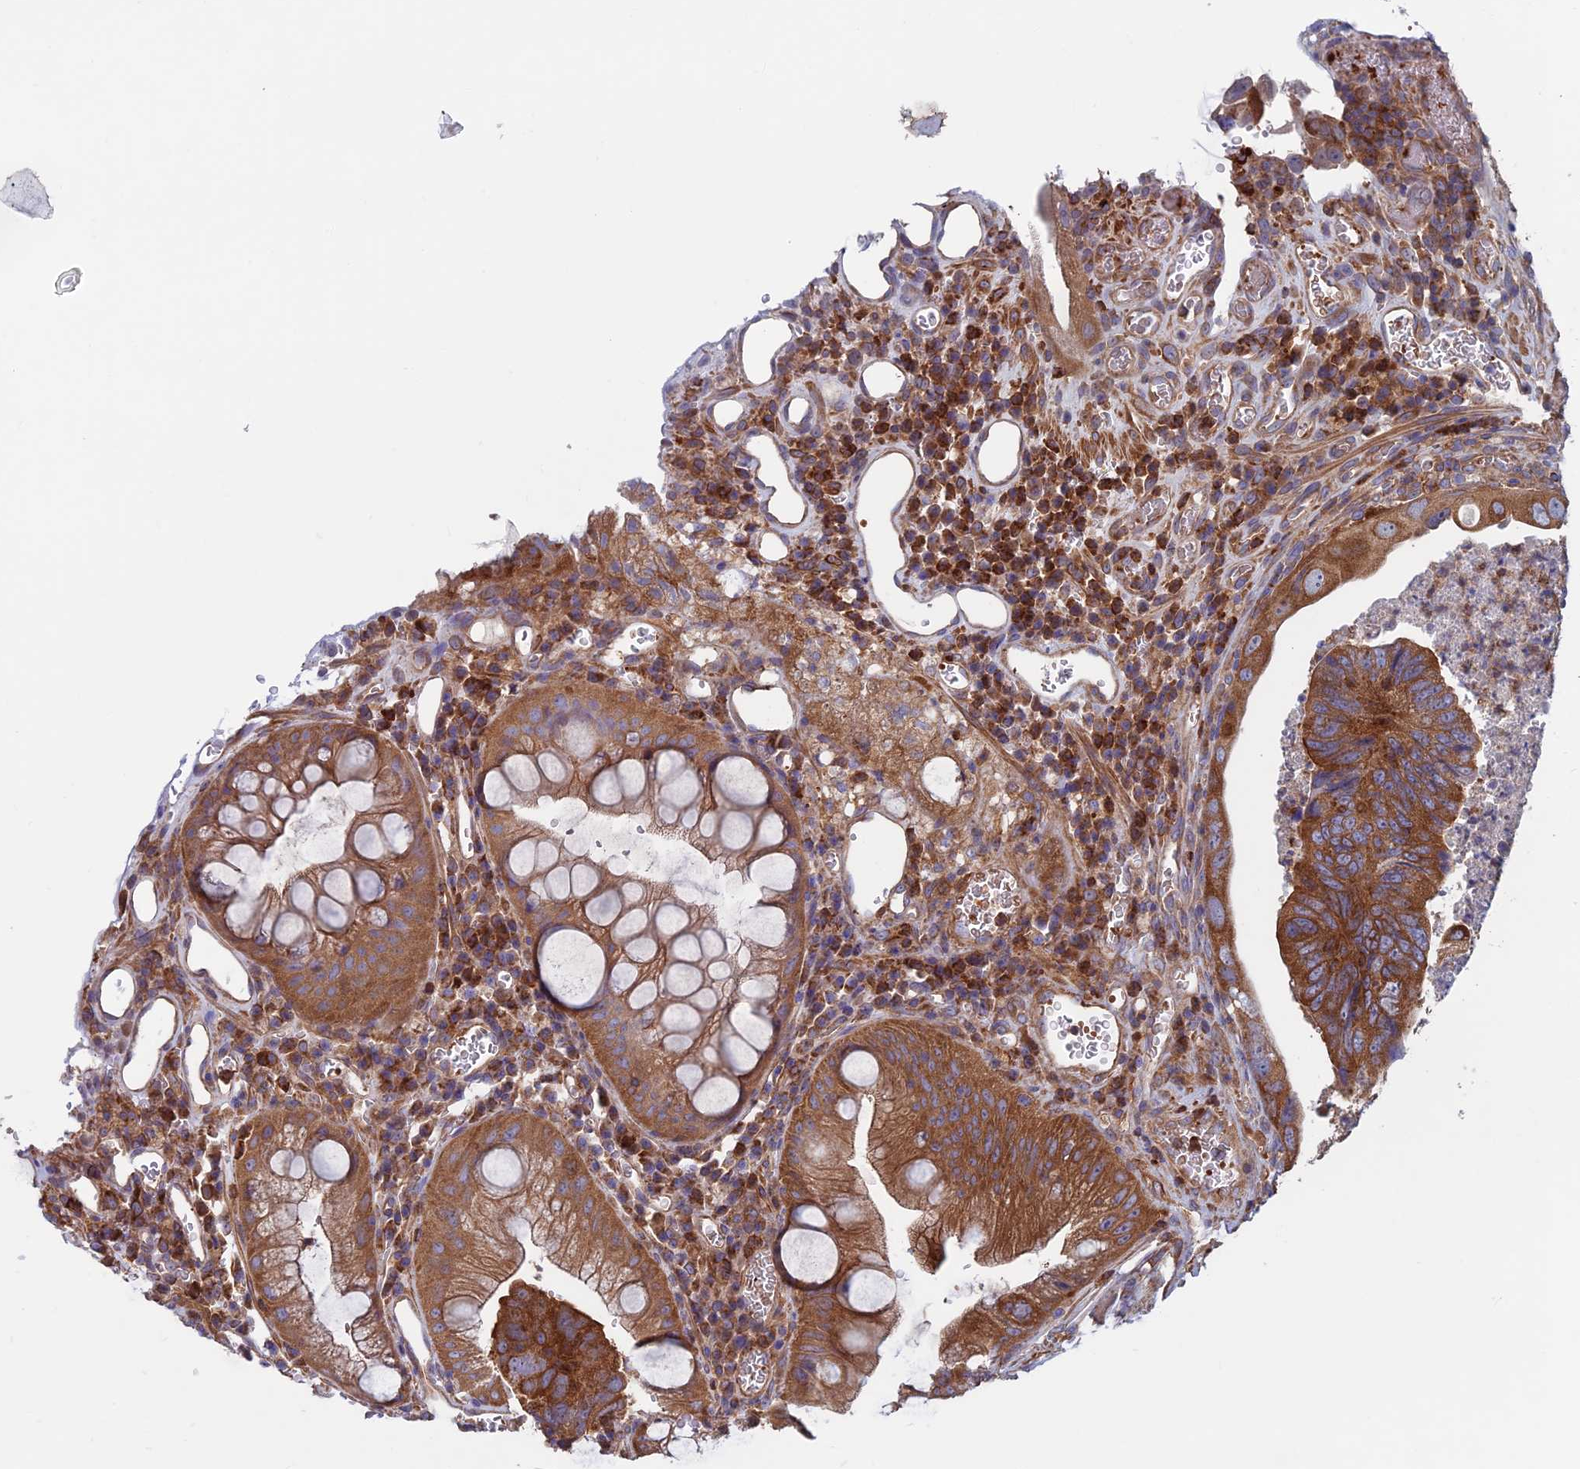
{"staining": {"intensity": "strong", "quantity": ">75%", "location": "cytoplasmic/membranous"}, "tissue": "colorectal cancer", "cell_type": "Tumor cells", "image_type": "cancer", "snomed": [{"axis": "morphology", "description": "Adenocarcinoma, NOS"}, {"axis": "topography", "description": "Rectum"}], "caption": "This image demonstrates immunohistochemistry staining of human colorectal adenocarcinoma, with high strong cytoplasmic/membranous positivity in approximately >75% of tumor cells.", "gene": "DNM1L", "patient": {"sex": "male", "age": 63}}